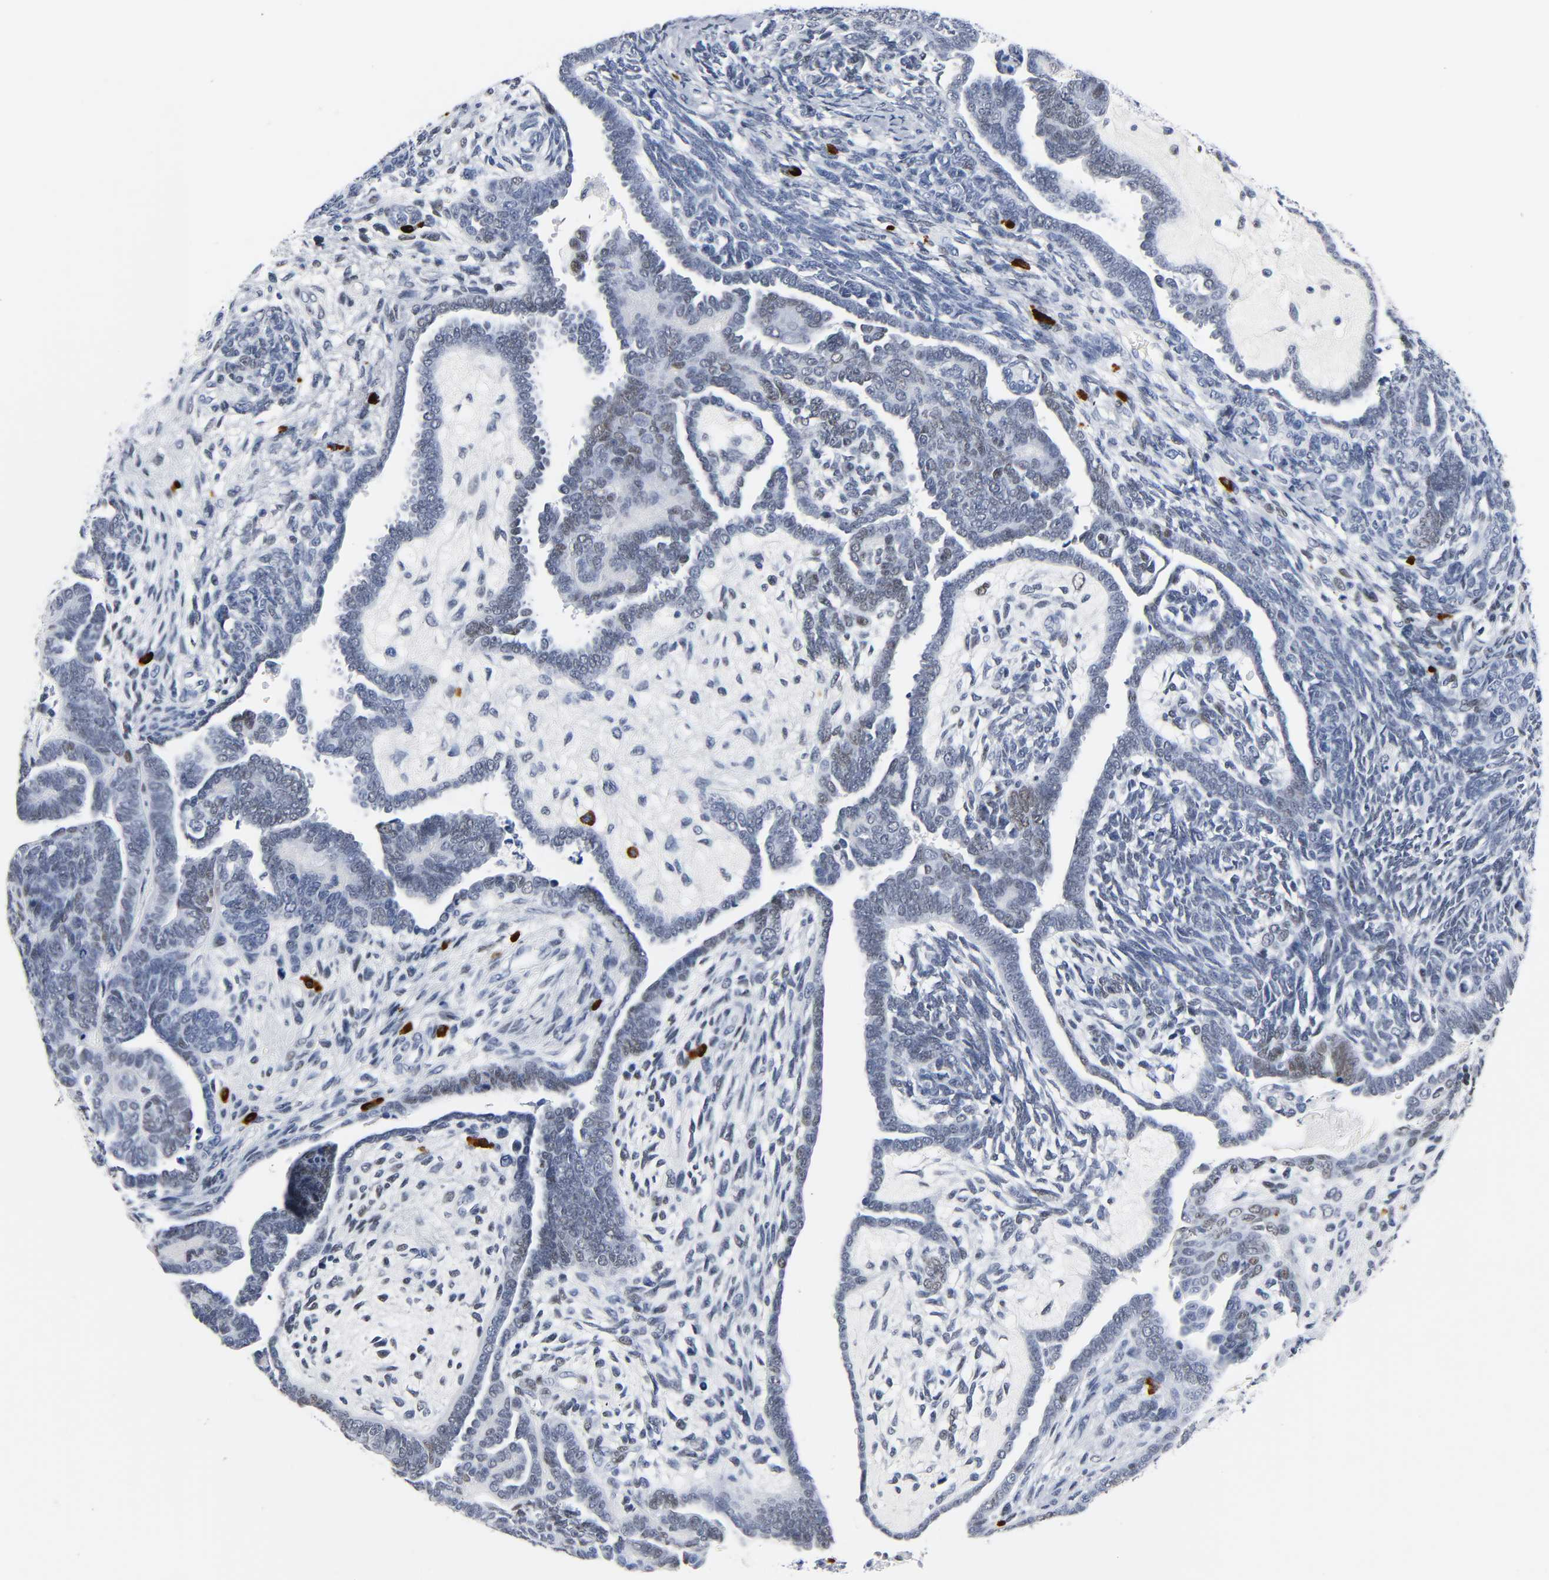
{"staining": {"intensity": "weak", "quantity": "<25%", "location": "nuclear"}, "tissue": "endometrial cancer", "cell_type": "Tumor cells", "image_type": "cancer", "snomed": [{"axis": "morphology", "description": "Neoplasm, malignant, NOS"}, {"axis": "topography", "description": "Endometrium"}], "caption": "This is an immunohistochemistry micrograph of endometrial cancer. There is no positivity in tumor cells.", "gene": "NAB2", "patient": {"sex": "female", "age": 74}}